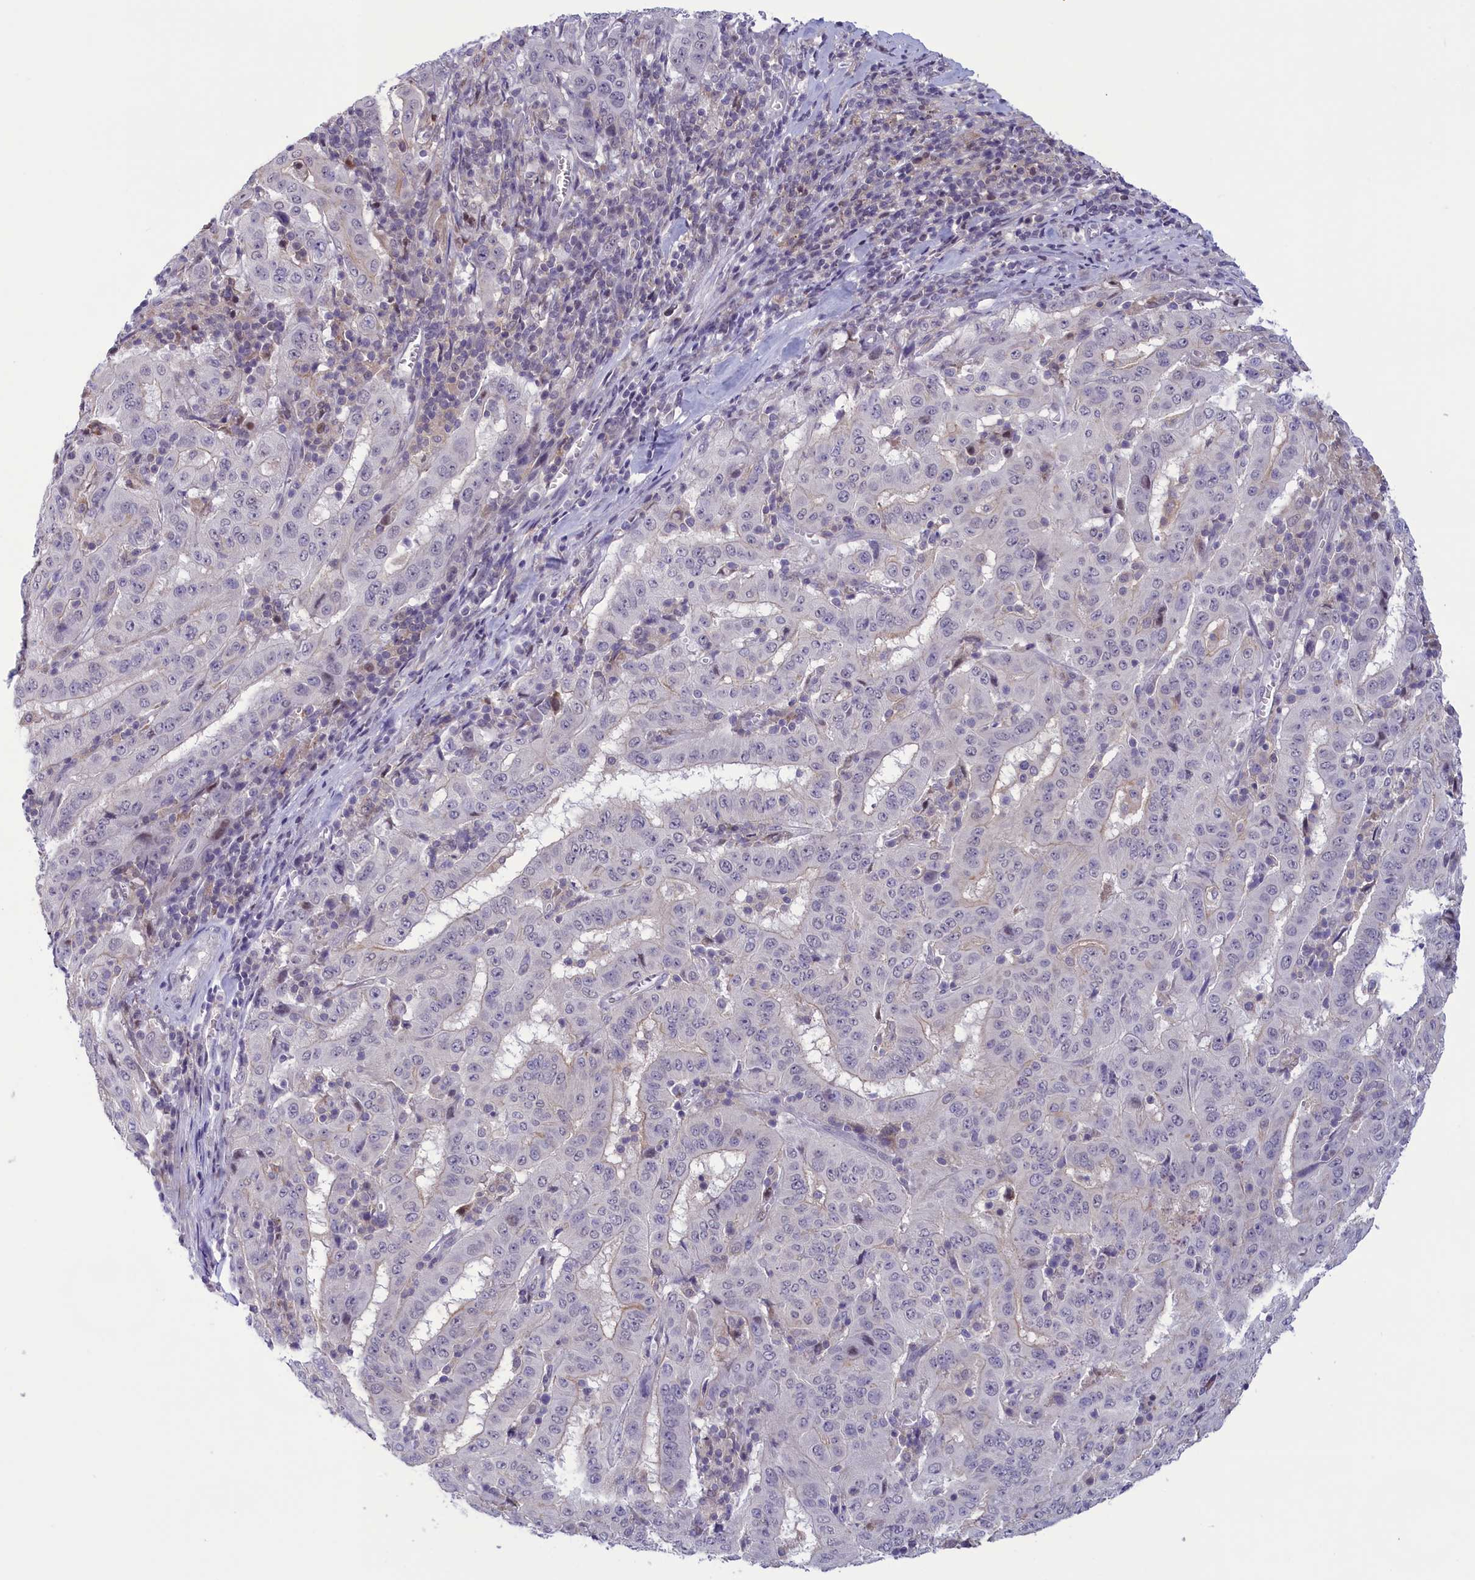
{"staining": {"intensity": "negative", "quantity": "none", "location": "none"}, "tissue": "pancreatic cancer", "cell_type": "Tumor cells", "image_type": "cancer", "snomed": [{"axis": "morphology", "description": "Adenocarcinoma, NOS"}, {"axis": "topography", "description": "Pancreas"}], "caption": "DAB (3,3'-diaminobenzidine) immunohistochemical staining of human pancreatic cancer (adenocarcinoma) reveals no significant positivity in tumor cells.", "gene": "CORO2A", "patient": {"sex": "male", "age": 63}}